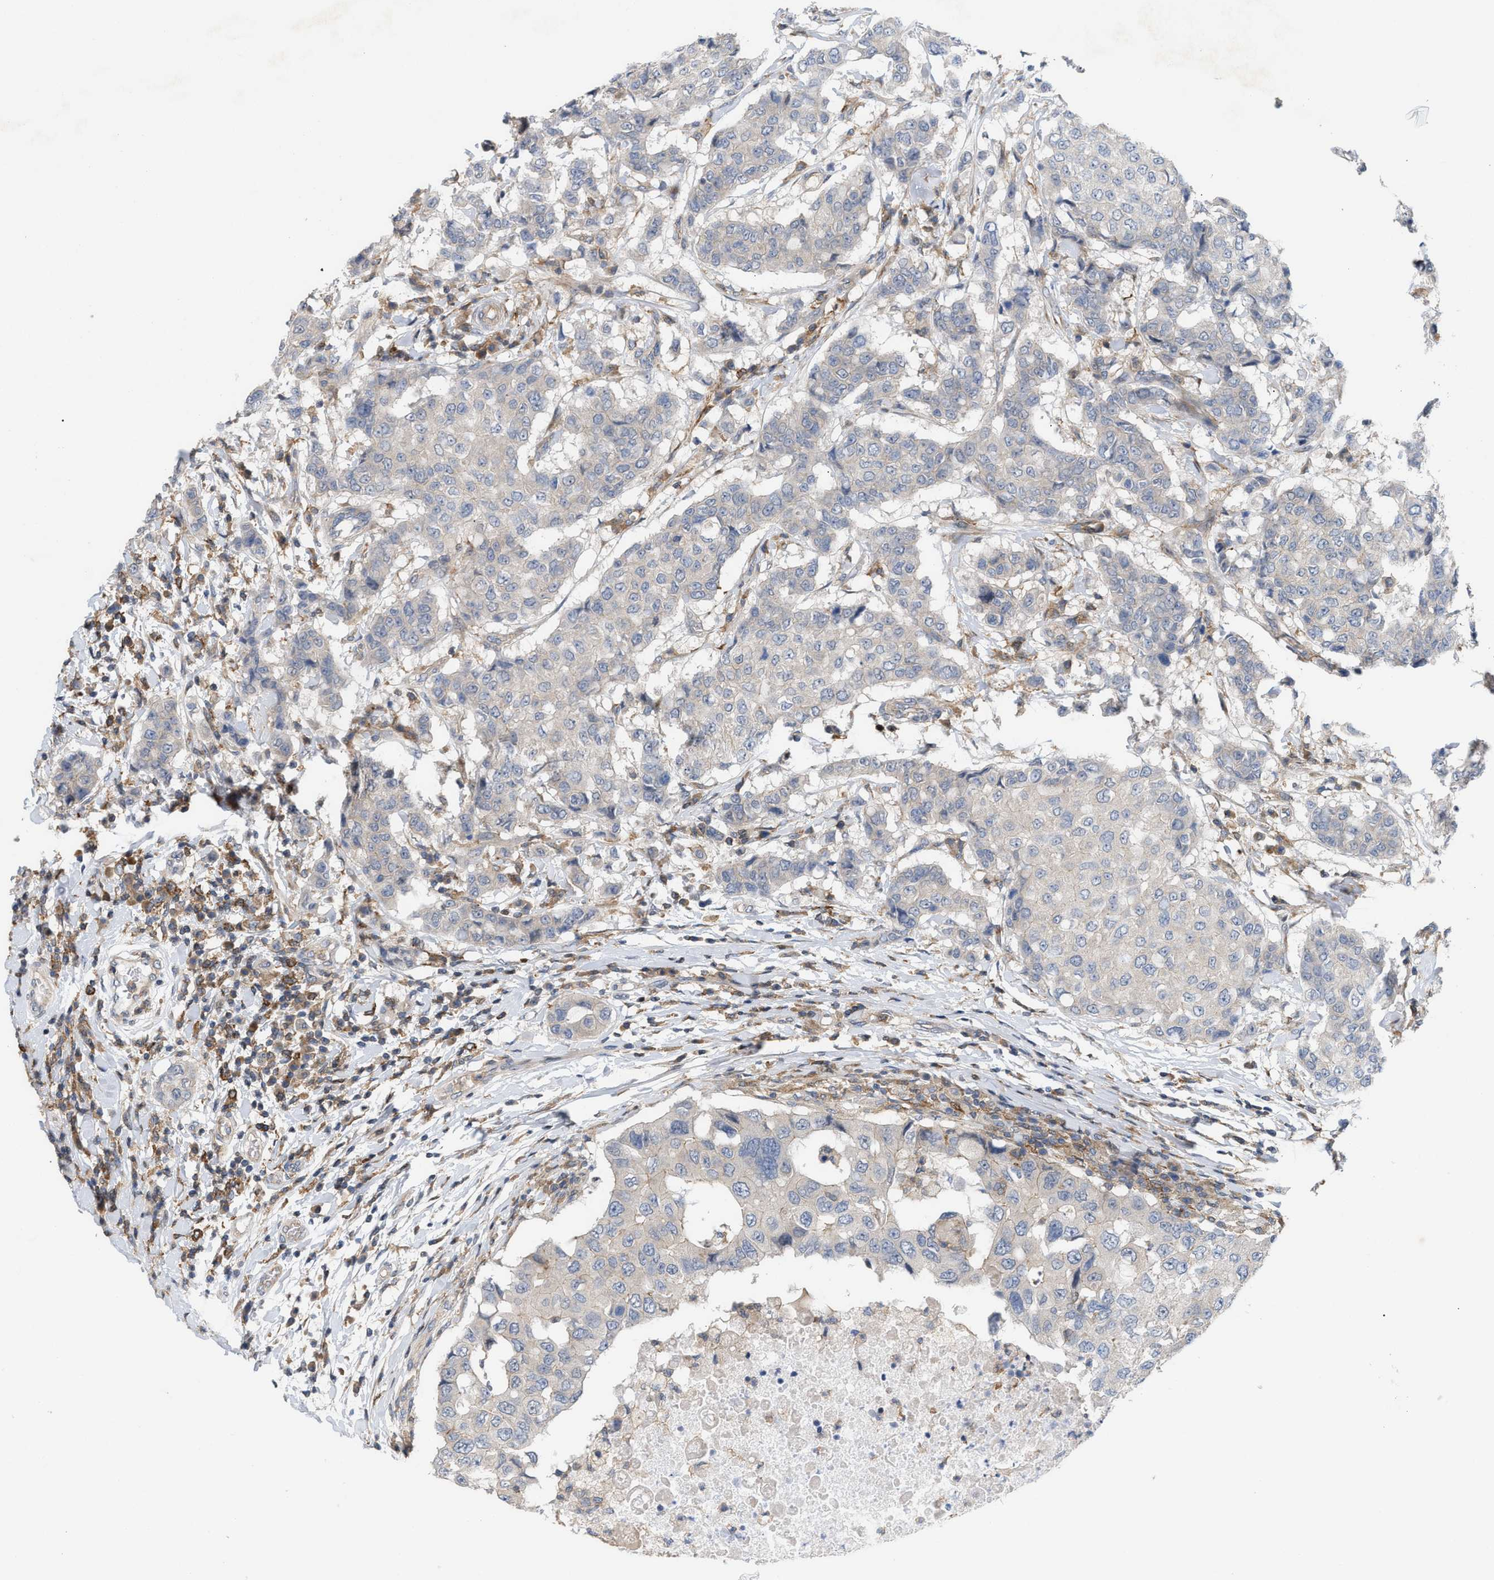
{"staining": {"intensity": "negative", "quantity": "none", "location": "none"}, "tissue": "breast cancer", "cell_type": "Tumor cells", "image_type": "cancer", "snomed": [{"axis": "morphology", "description": "Duct carcinoma"}, {"axis": "topography", "description": "Breast"}], "caption": "IHC micrograph of neoplastic tissue: human breast cancer (invasive ductal carcinoma) stained with DAB exhibits no significant protein positivity in tumor cells. The staining was performed using DAB to visualize the protein expression in brown, while the nuclei were stained in blue with hematoxylin (Magnification: 20x).", "gene": "DBNL", "patient": {"sex": "female", "age": 27}}